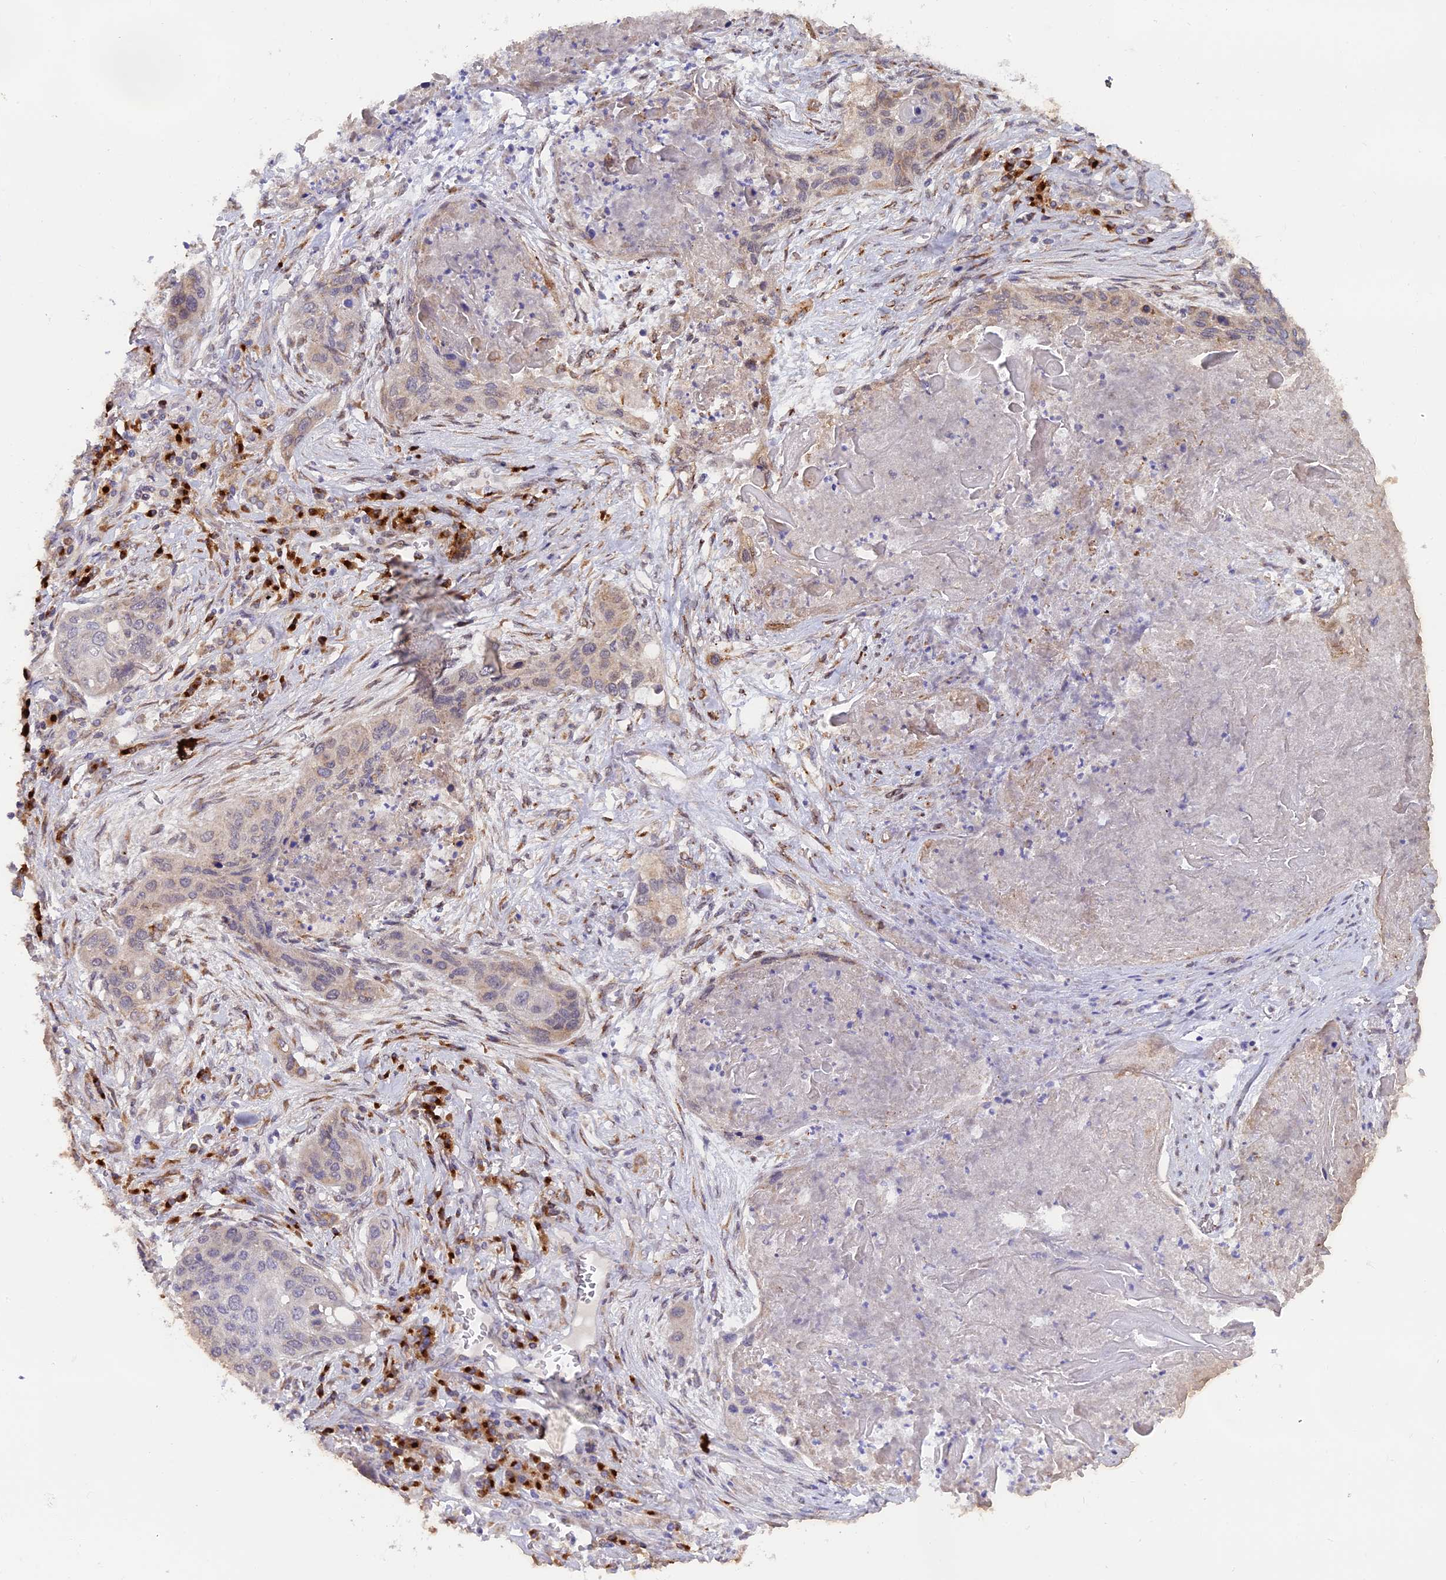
{"staining": {"intensity": "moderate", "quantity": "<25%", "location": "cytoplasmic/membranous"}, "tissue": "lung cancer", "cell_type": "Tumor cells", "image_type": "cancer", "snomed": [{"axis": "morphology", "description": "Squamous cell carcinoma, NOS"}, {"axis": "topography", "description": "Lung"}], "caption": "A histopathology image of lung squamous cell carcinoma stained for a protein demonstrates moderate cytoplasmic/membranous brown staining in tumor cells.", "gene": "SNX17", "patient": {"sex": "female", "age": 63}}